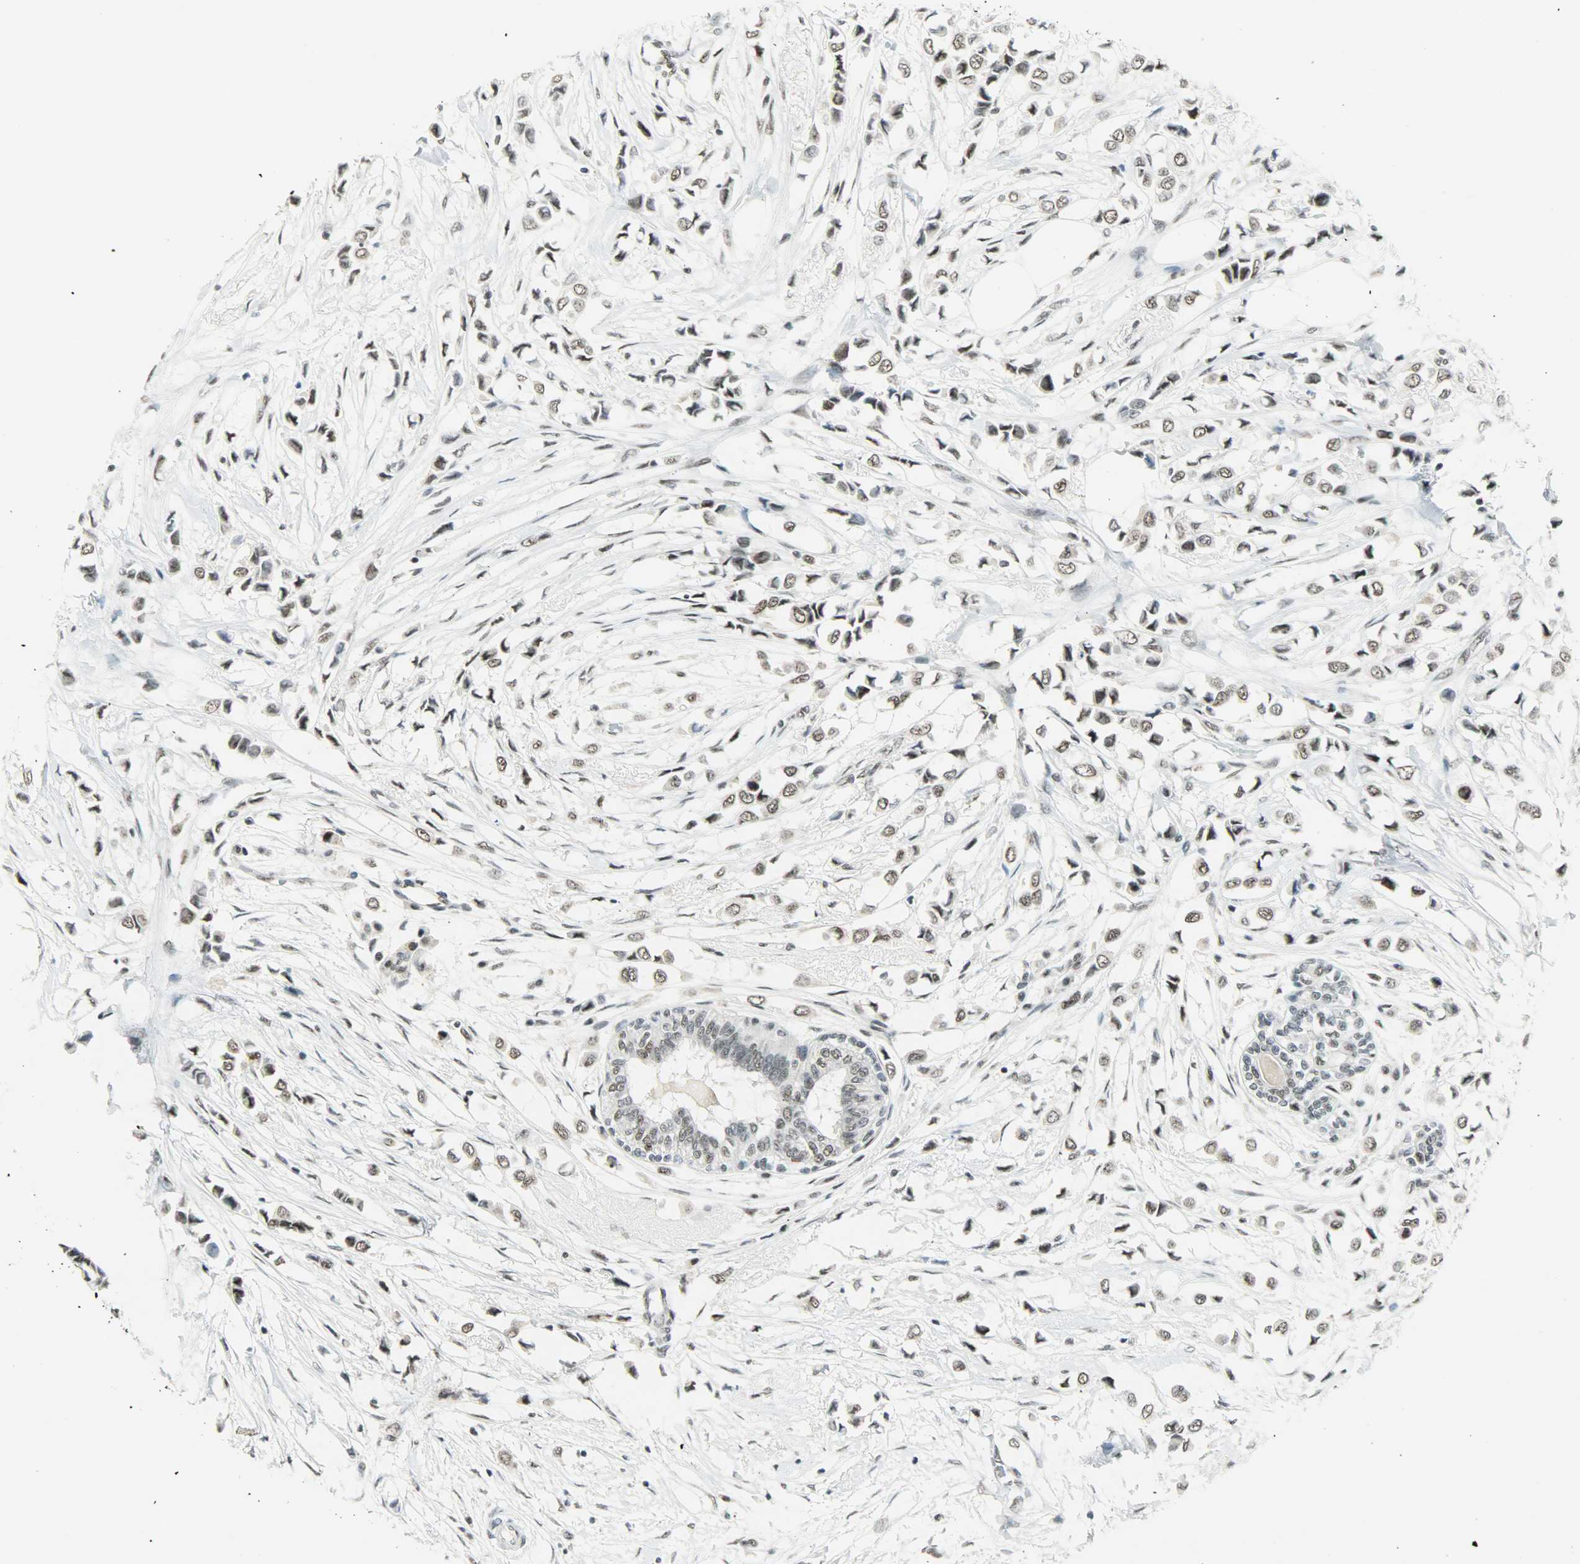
{"staining": {"intensity": "moderate", "quantity": ">75%", "location": "nuclear"}, "tissue": "breast cancer", "cell_type": "Tumor cells", "image_type": "cancer", "snomed": [{"axis": "morphology", "description": "Lobular carcinoma"}, {"axis": "topography", "description": "Breast"}], "caption": "The photomicrograph shows a brown stain indicating the presence of a protein in the nuclear of tumor cells in breast cancer (lobular carcinoma).", "gene": "SUGP1", "patient": {"sex": "female", "age": 51}}